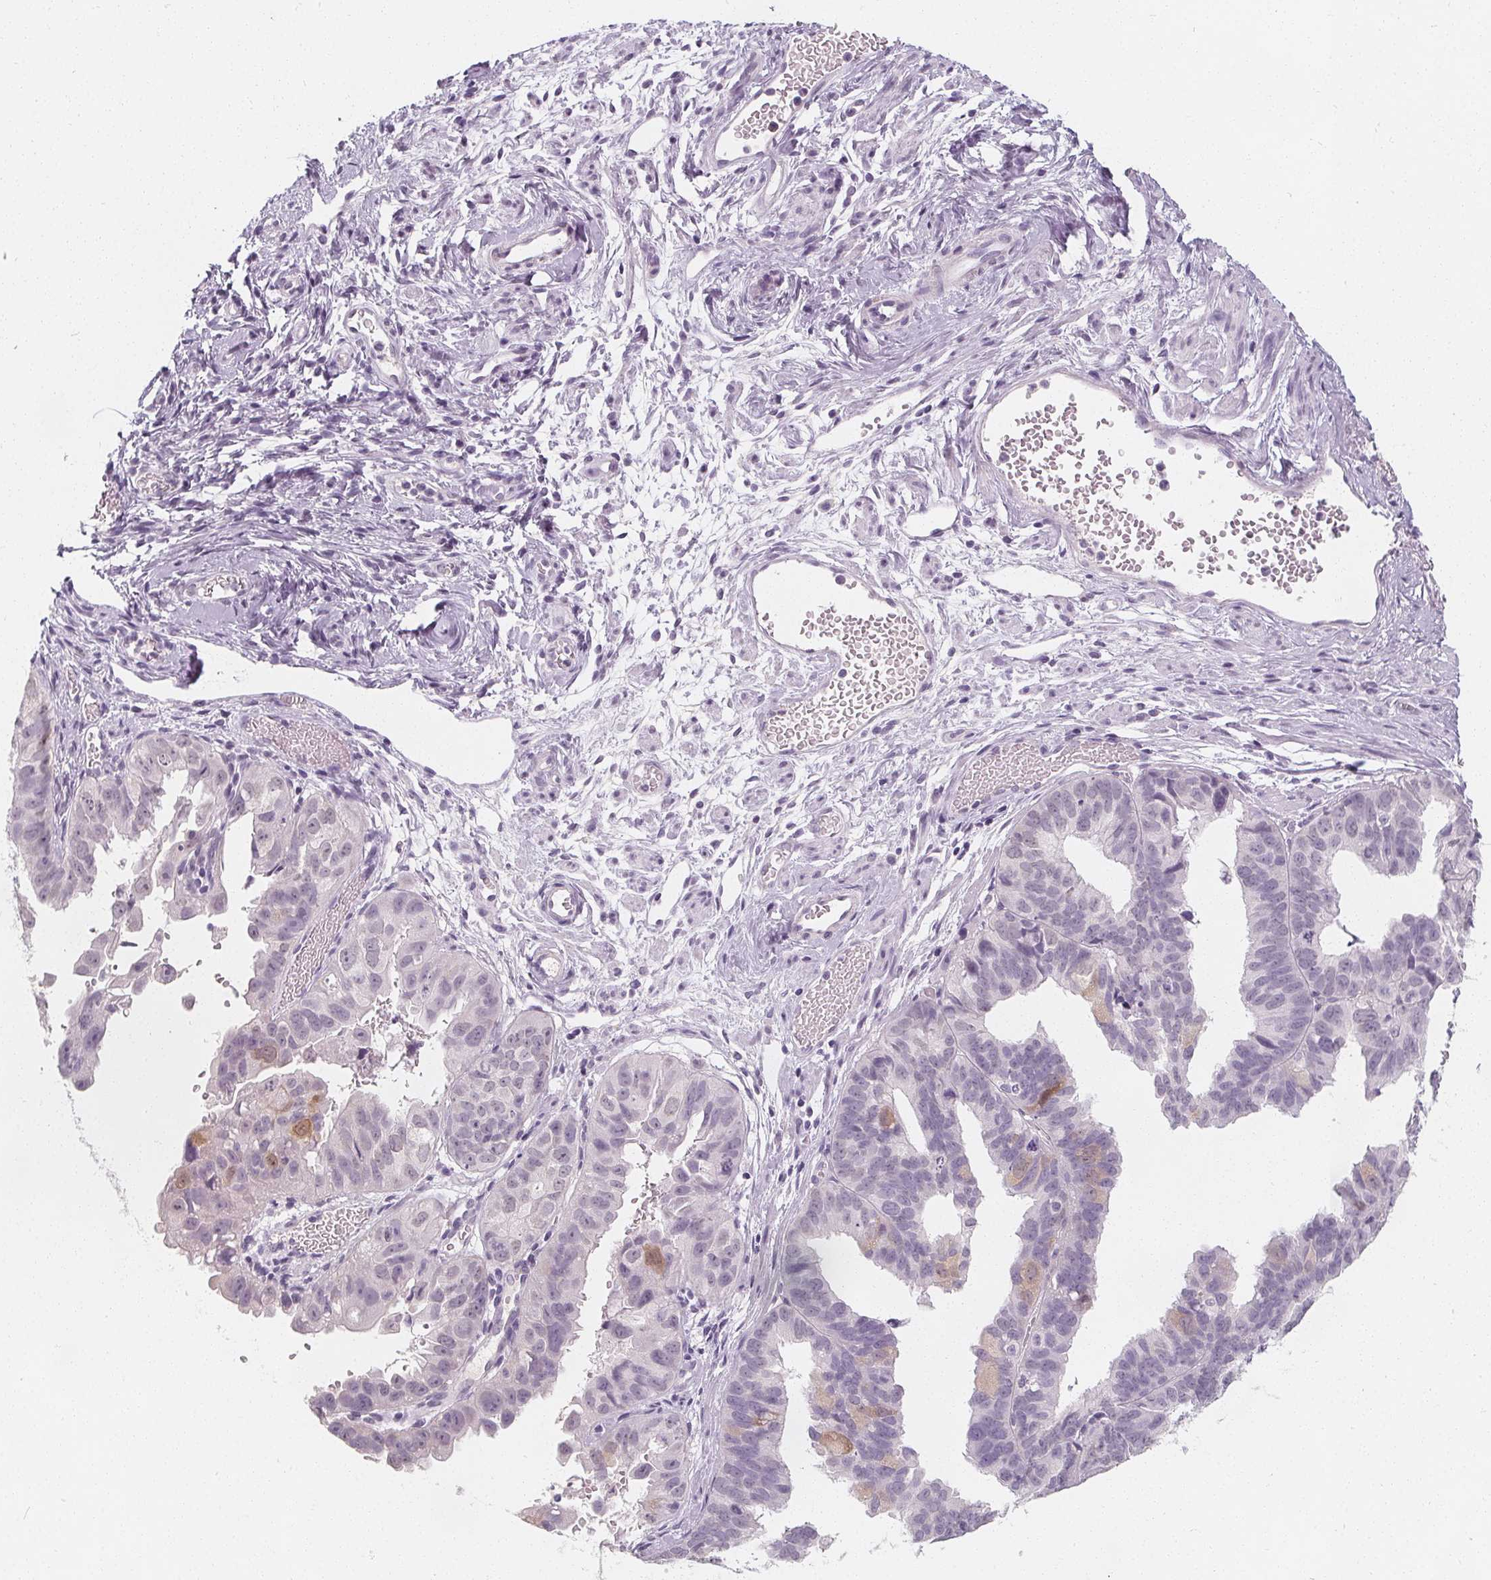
{"staining": {"intensity": "moderate", "quantity": "<25%", "location": "cytoplasmic/membranous,nuclear"}, "tissue": "ovarian cancer", "cell_type": "Tumor cells", "image_type": "cancer", "snomed": [{"axis": "morphology", "description": "Carcinoma, endometroid"}, {"axis": "topography", "description": "Ovary"}], "caption": "A low amount of moderate cytoplasmic/membranous and nuclear staining is identified in approximately <25% of tumor cells in ovarian cancer tissue. Using DAB (3,3'-diaminobenzidine) (brown) and hematoxylin (blue) stains, captured at high magnification using brightfield microscopy.", "gene": "DBX2", "patient": {"sex": "female", "age": 85}}